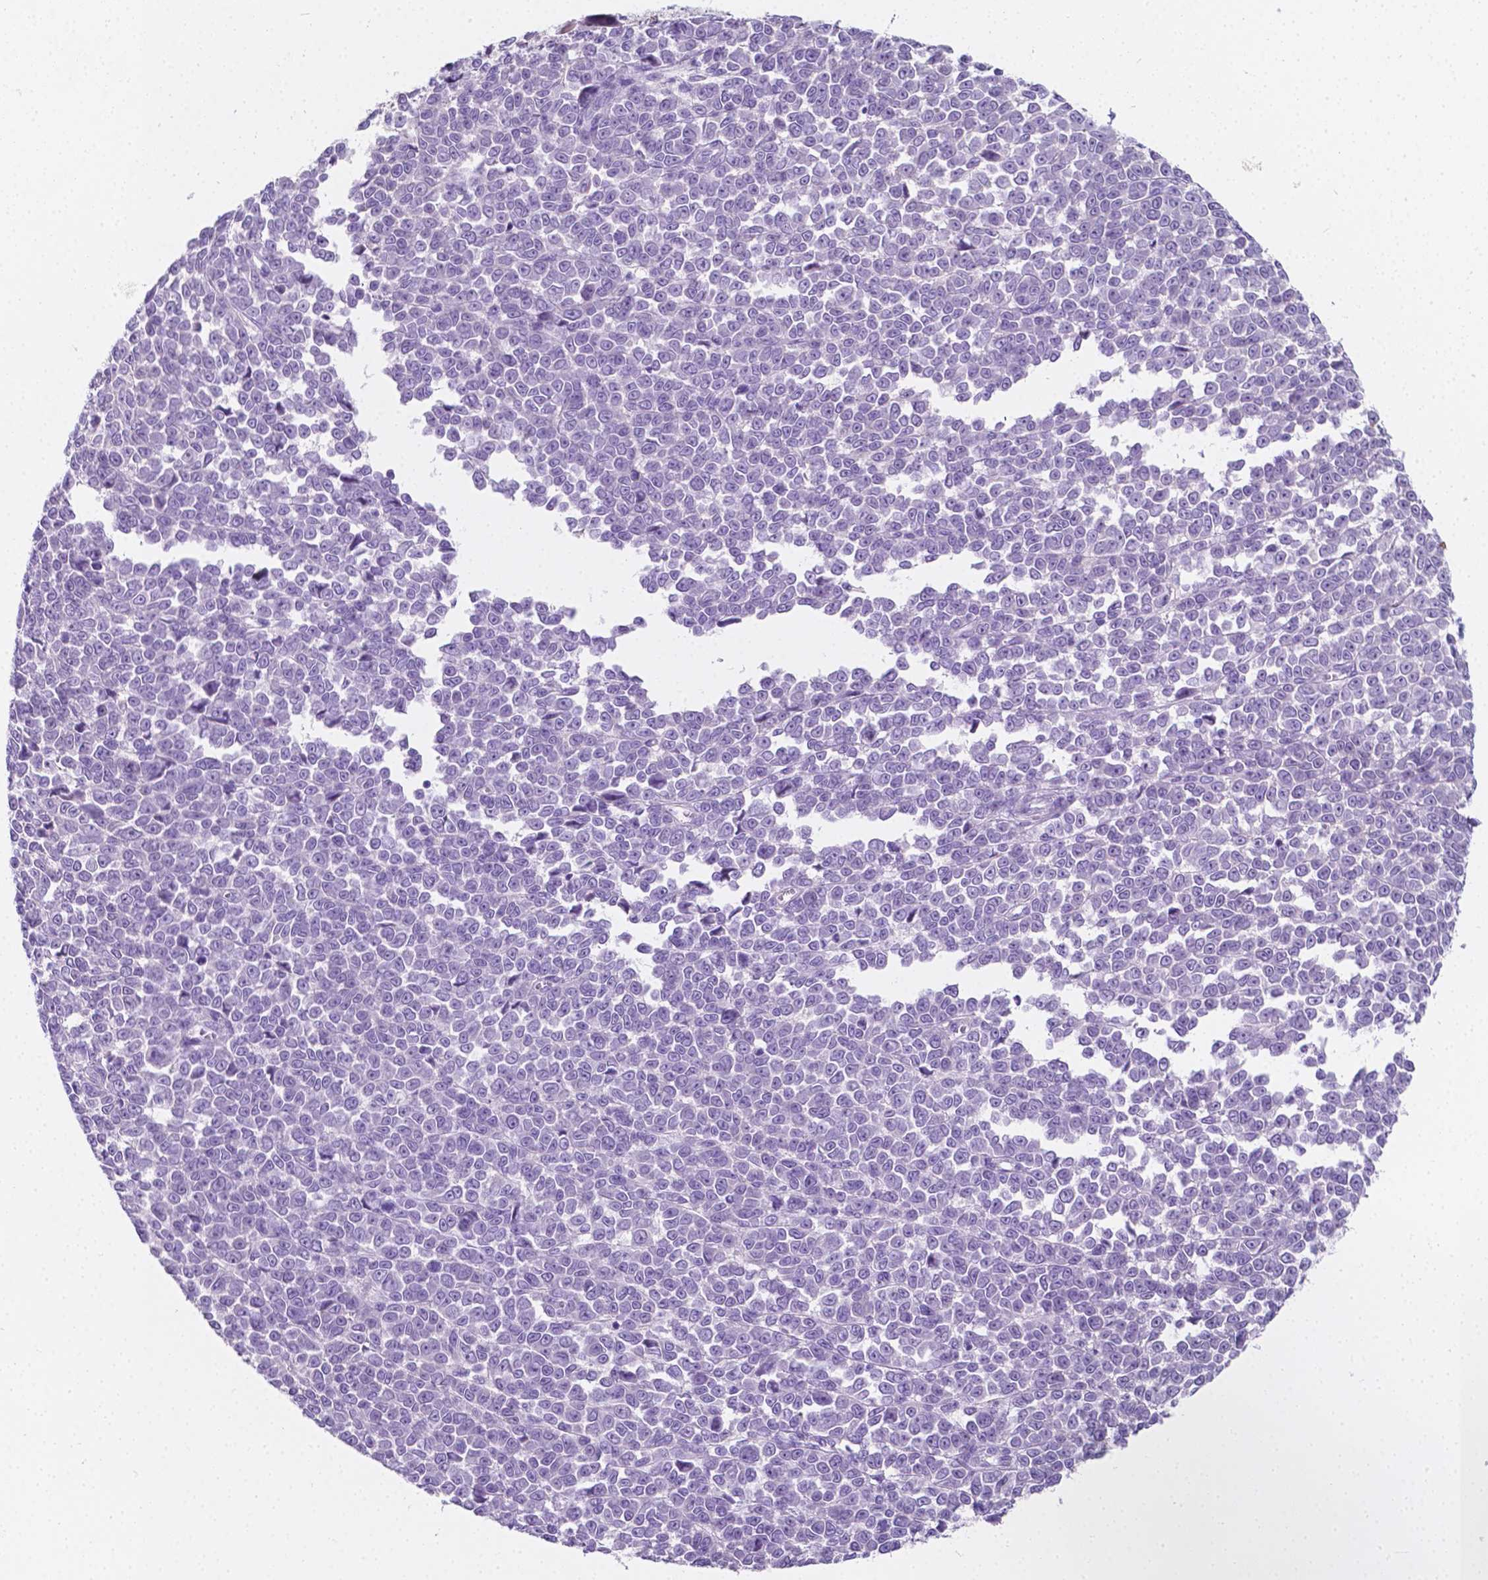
{"staining": {"intensity": "negative", "quantity": "none", "location": "none"}, "tissue": "melanoma", "cell_type": "Tumor cells", "image_type": "cancer", "snomed": [{"axis": "morphology", "description": "Malignant melanoma, NOS"}, {"axis": "topography", "description": "Skin"}], "caption": "Photomicrograph shows no significant protein expression in tumor cells of malignant melanoma.", "gene": "GNAO1", "patient": {"sex": "female", "age": 95}}